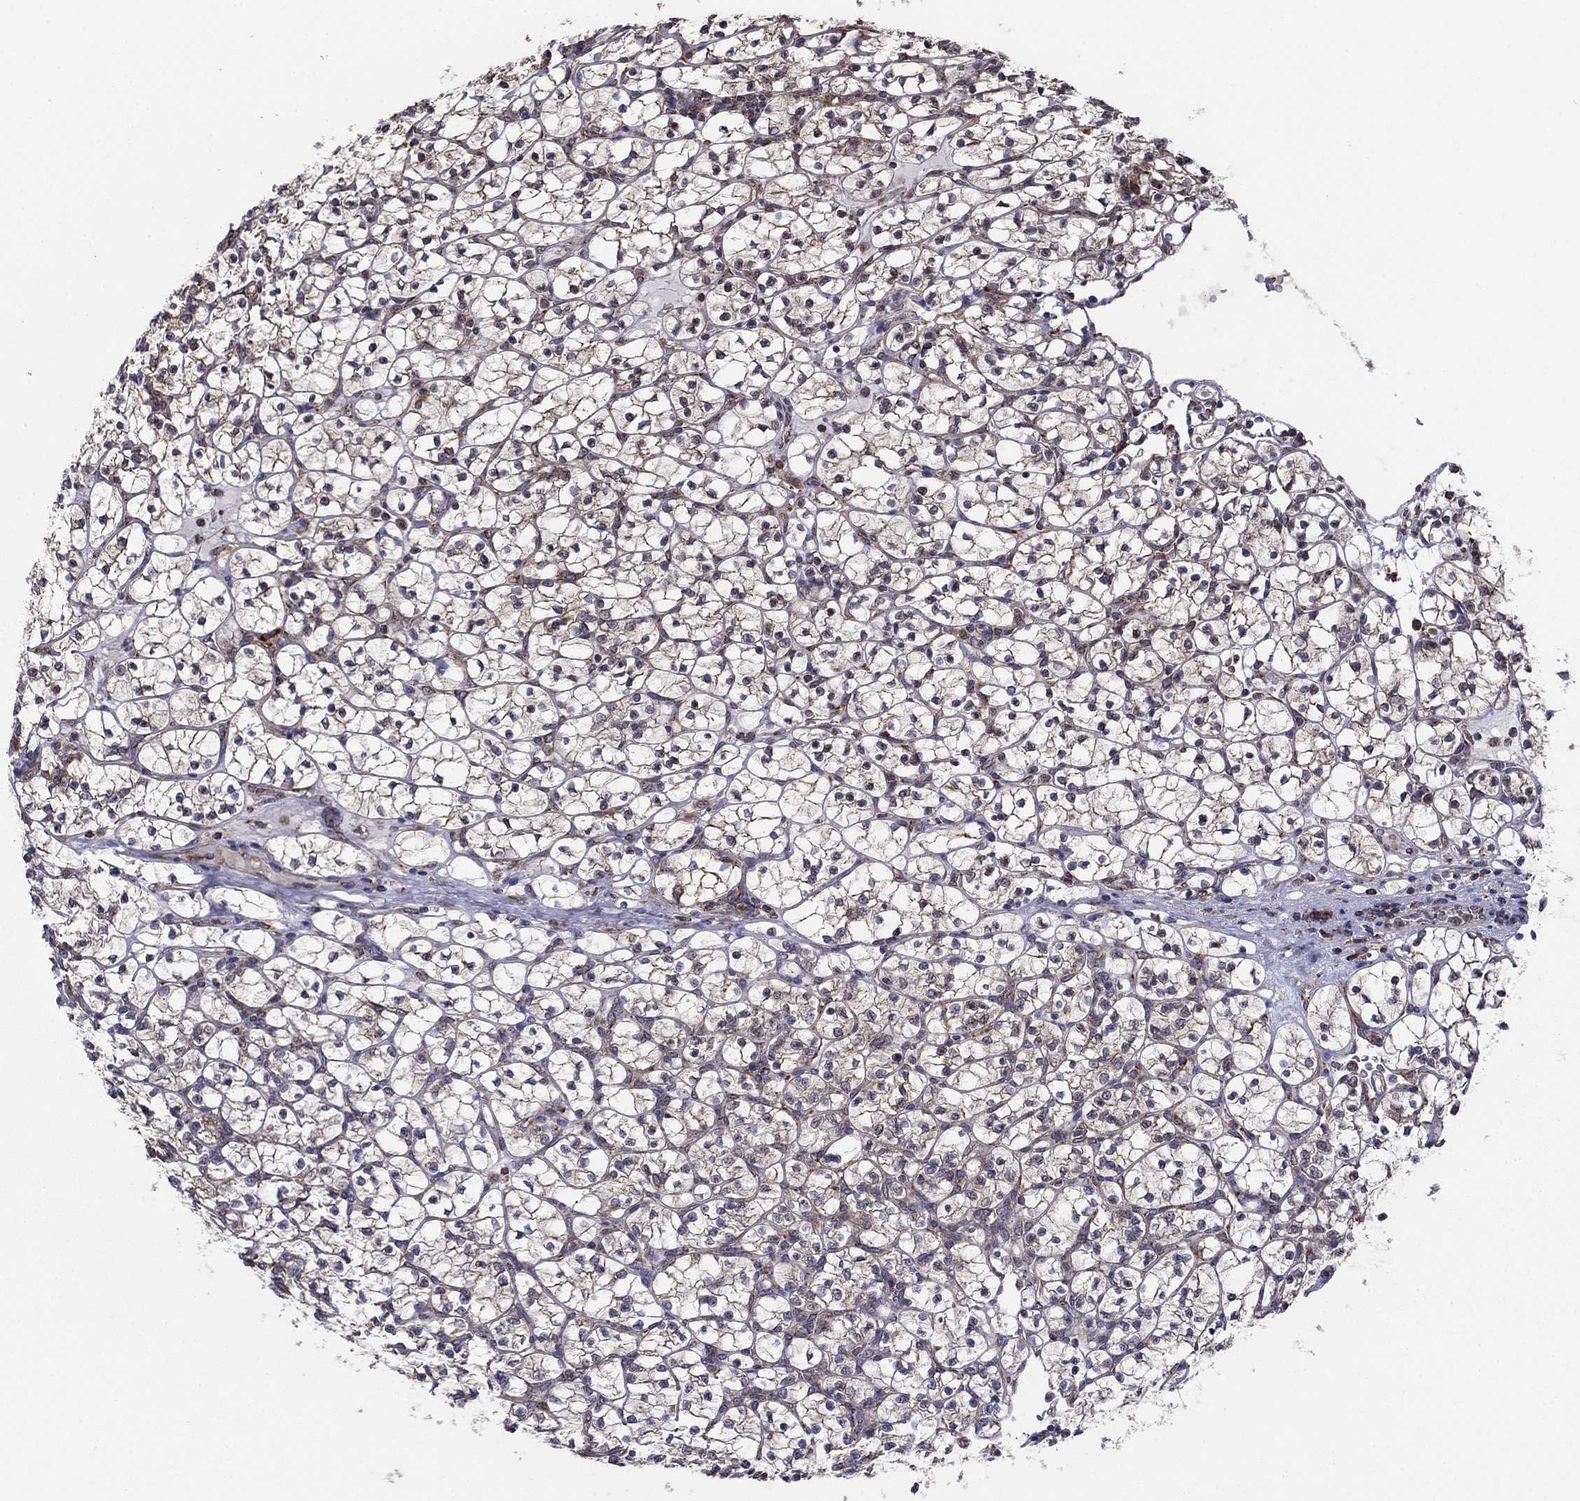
{"staining": {"intensity": "moderate", "quantity": "25%-75%", "location": "cytoplasmic/membranous"}, "tissue": "renal cancer", "cell_type": "Tumor cells", "image_type": "cancer", "snomed": [{"axis": "morphology", "description": "Adenocarcinoma, NOS"}, {"axis": "topography", "description": "Kidney"}], "caption": "Moderate cytoplasmic/membranous staining for a protein is present in approximately 25%-75% of tumor cells of renal adenocarcinoma using immunohistochemistry (IHC).", "gene": "NKIRAS1", "patient": {"sex": "female", "age": 89}}